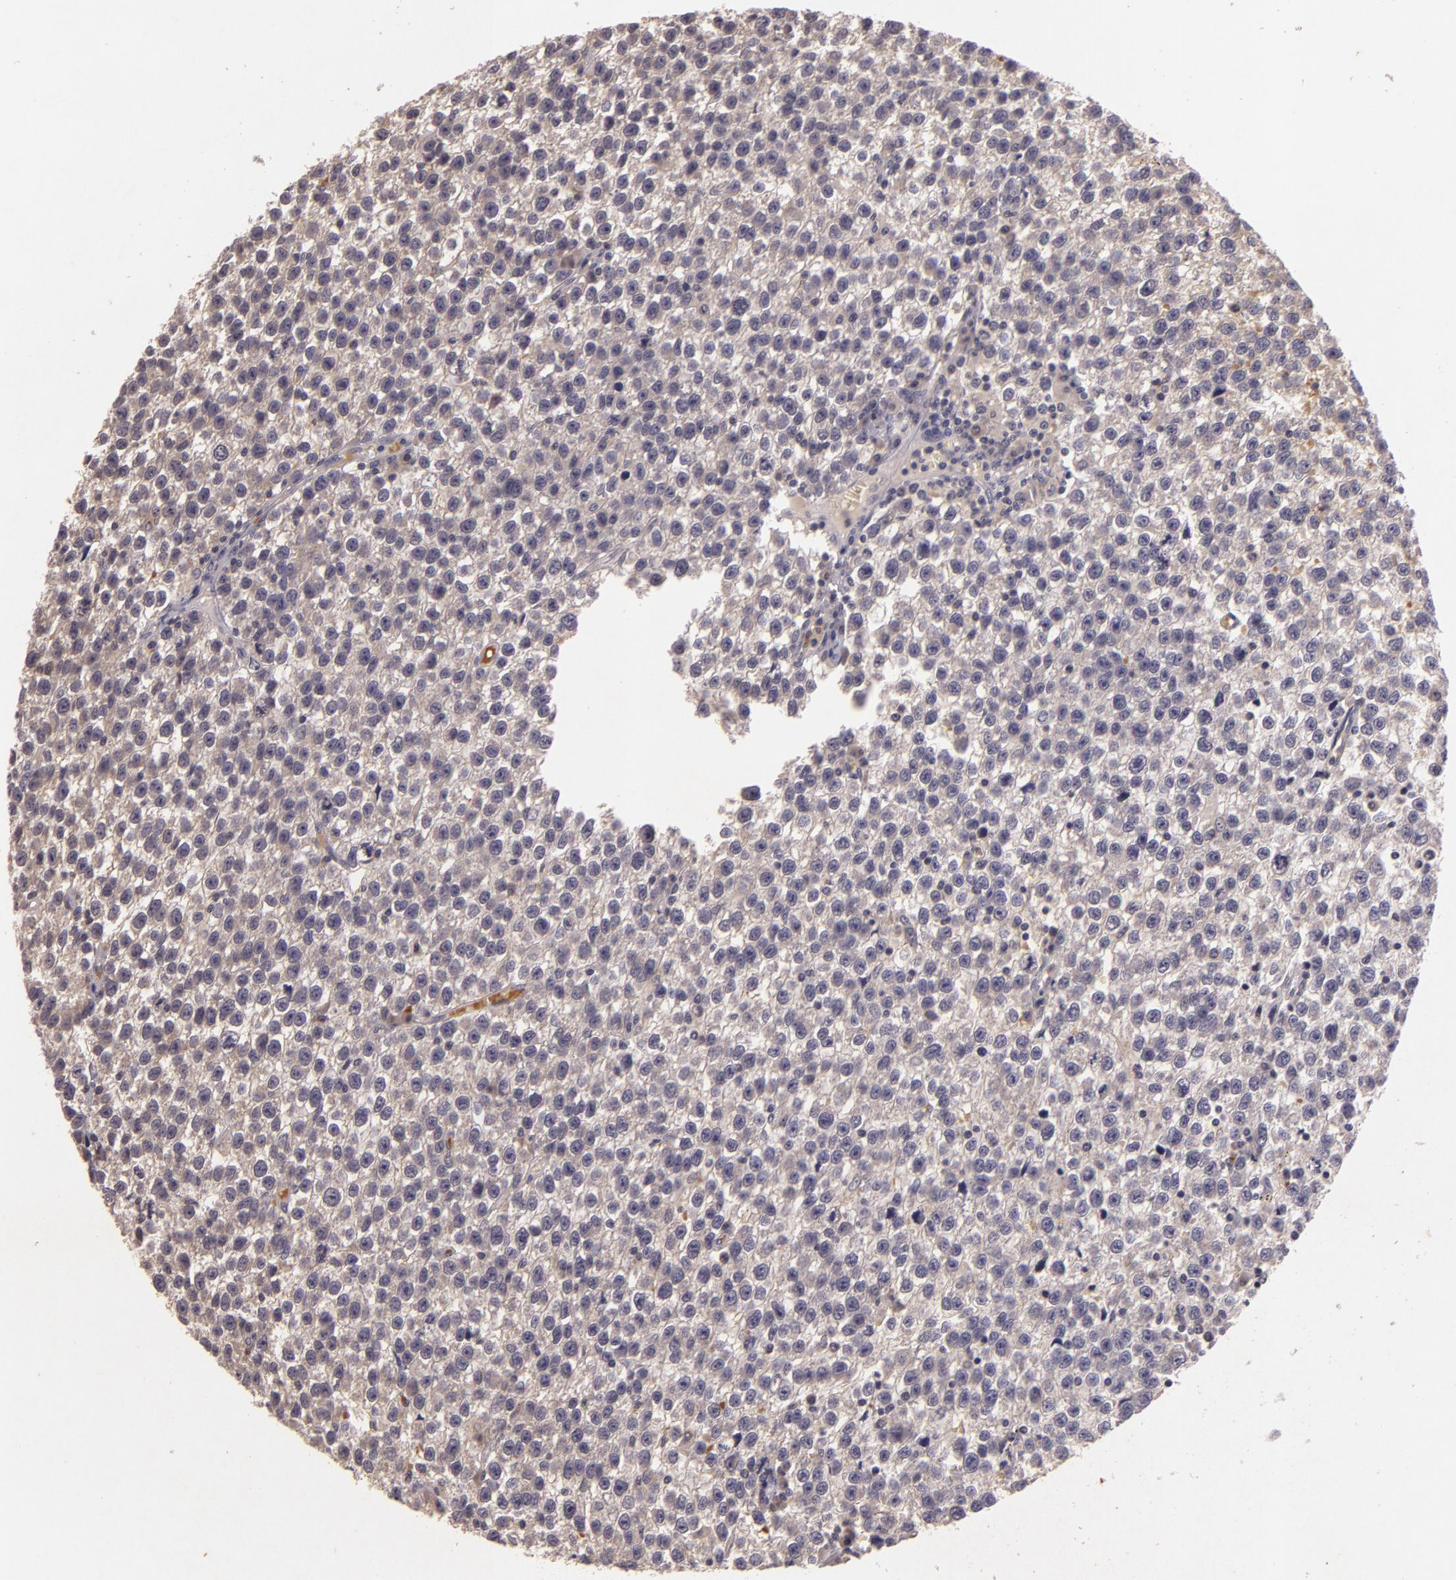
{"staining": {"intensity": "weak", "quantity": "25%-75%", "location": "cytoplasmic/membranous"}, "tissue": "testis cancer", "cell_type": "Tumor cells", "image_type": "cancer", "snomed": [{"axis": "morphology", "description": "Seminoma, NOS"}, {"axis": "topography", "description": "Testis"}], "caption": "This photomicrograph shows immunohistochemistry staining of human seminoma (testis), with low weak cytoplasmic/membranous positivity in about 25%-75% of tumor cells.", "gene": "TFF1", "patient": {"sex": "male", "age": 35}}